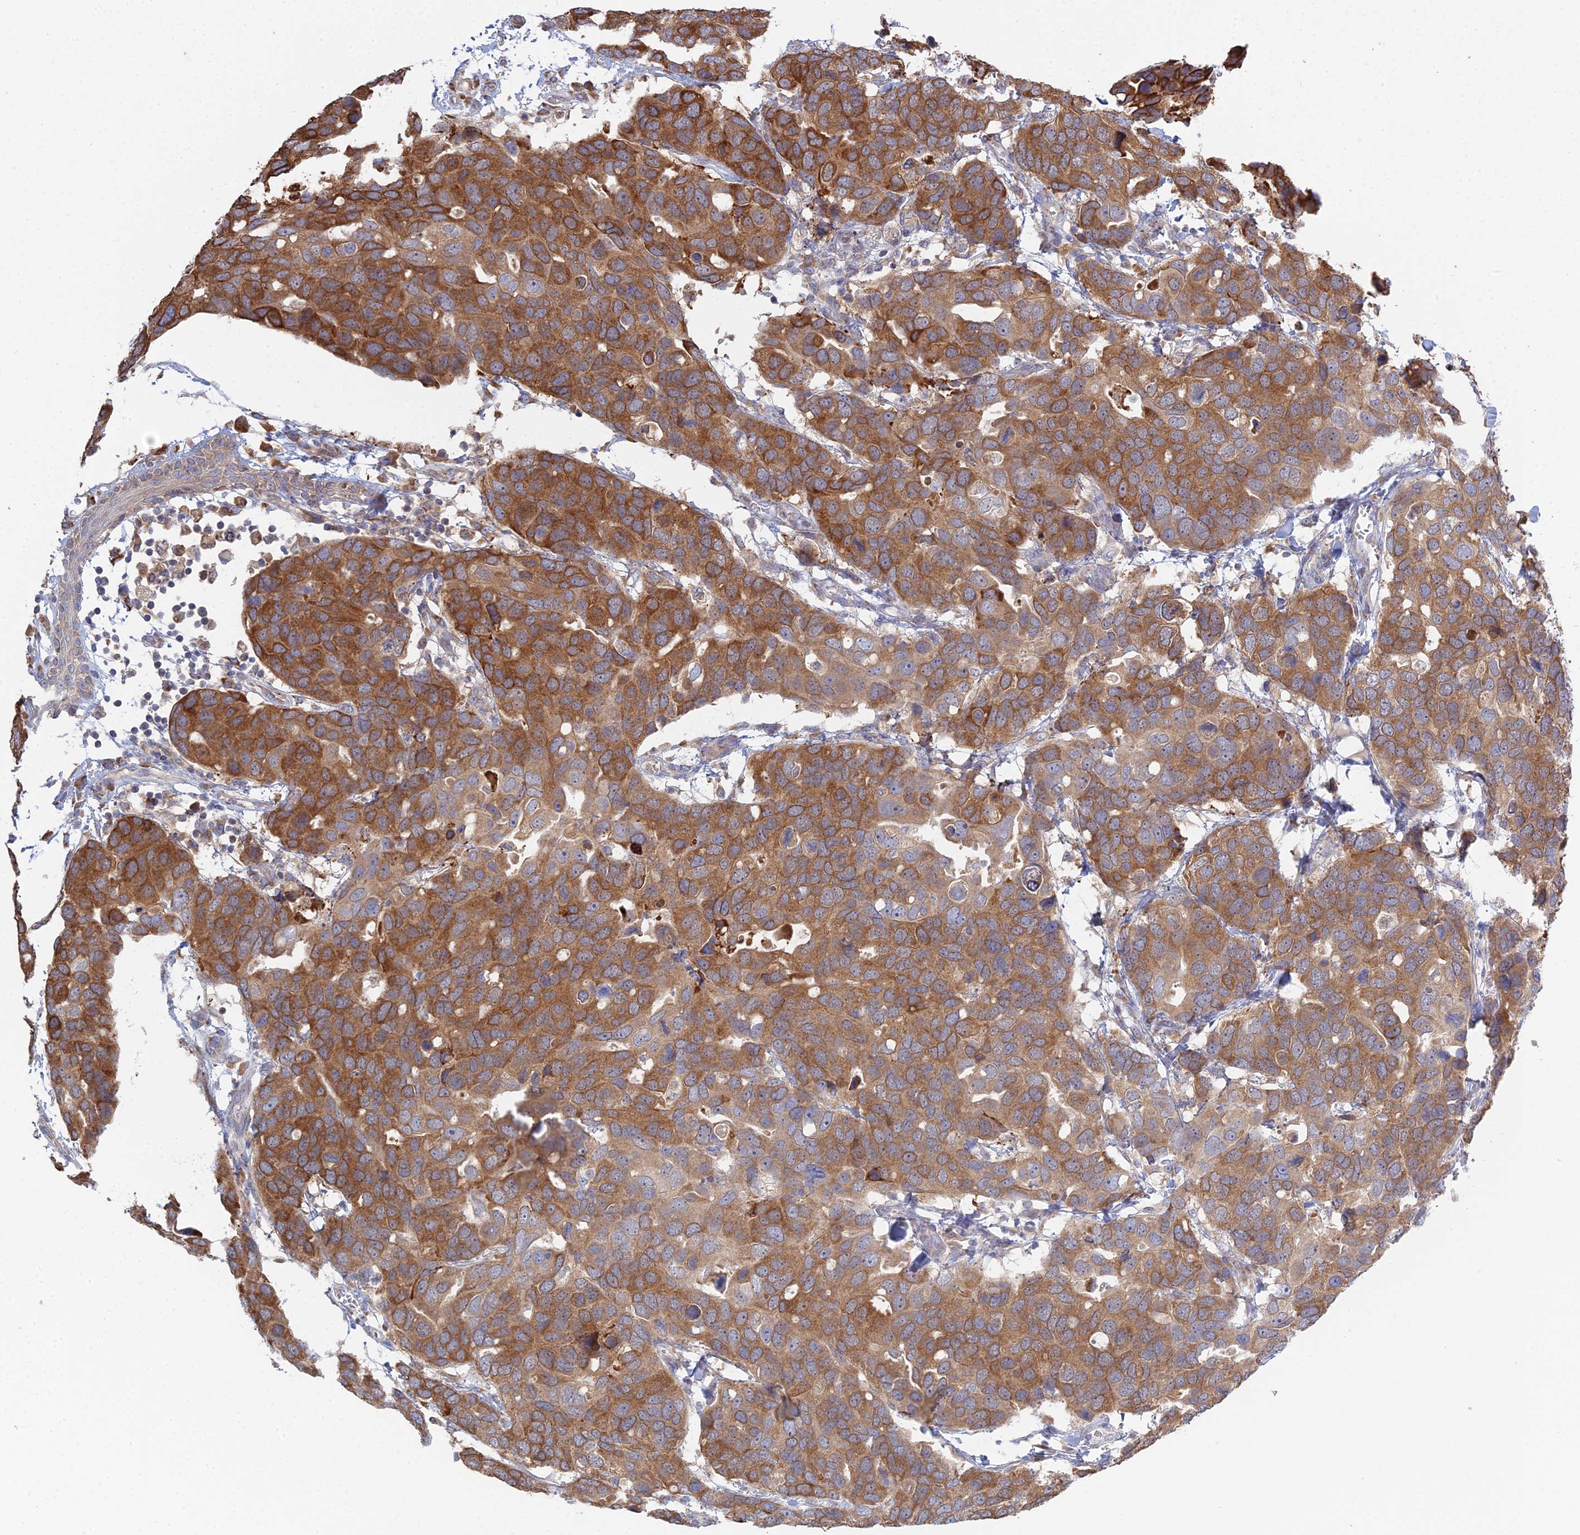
{"staining": {"intensity": "strong", "quantity": ">75%", "location": "cytoplasmic/membranous"}, "tissue": "breast cancer", "cell_type": "Tumor cells", "image_type": "cancer", "snomed": [{"axis": "morphology", "description": "Duct carcinoma"}, {"axis": "topography", "description": "Breast"}], "caption": "A brown stain labels strong cytoplasmic/membranous positivity of a protein in human invasive ductal carcinoma (breast) tumor cells. (DAB (3,3'-diaminobenzidine) IHC, brown staining for protein, blue staining for nuclei).", "gene": "TRAPPC6A", "patient": {"sex": "female", "age": 83}}